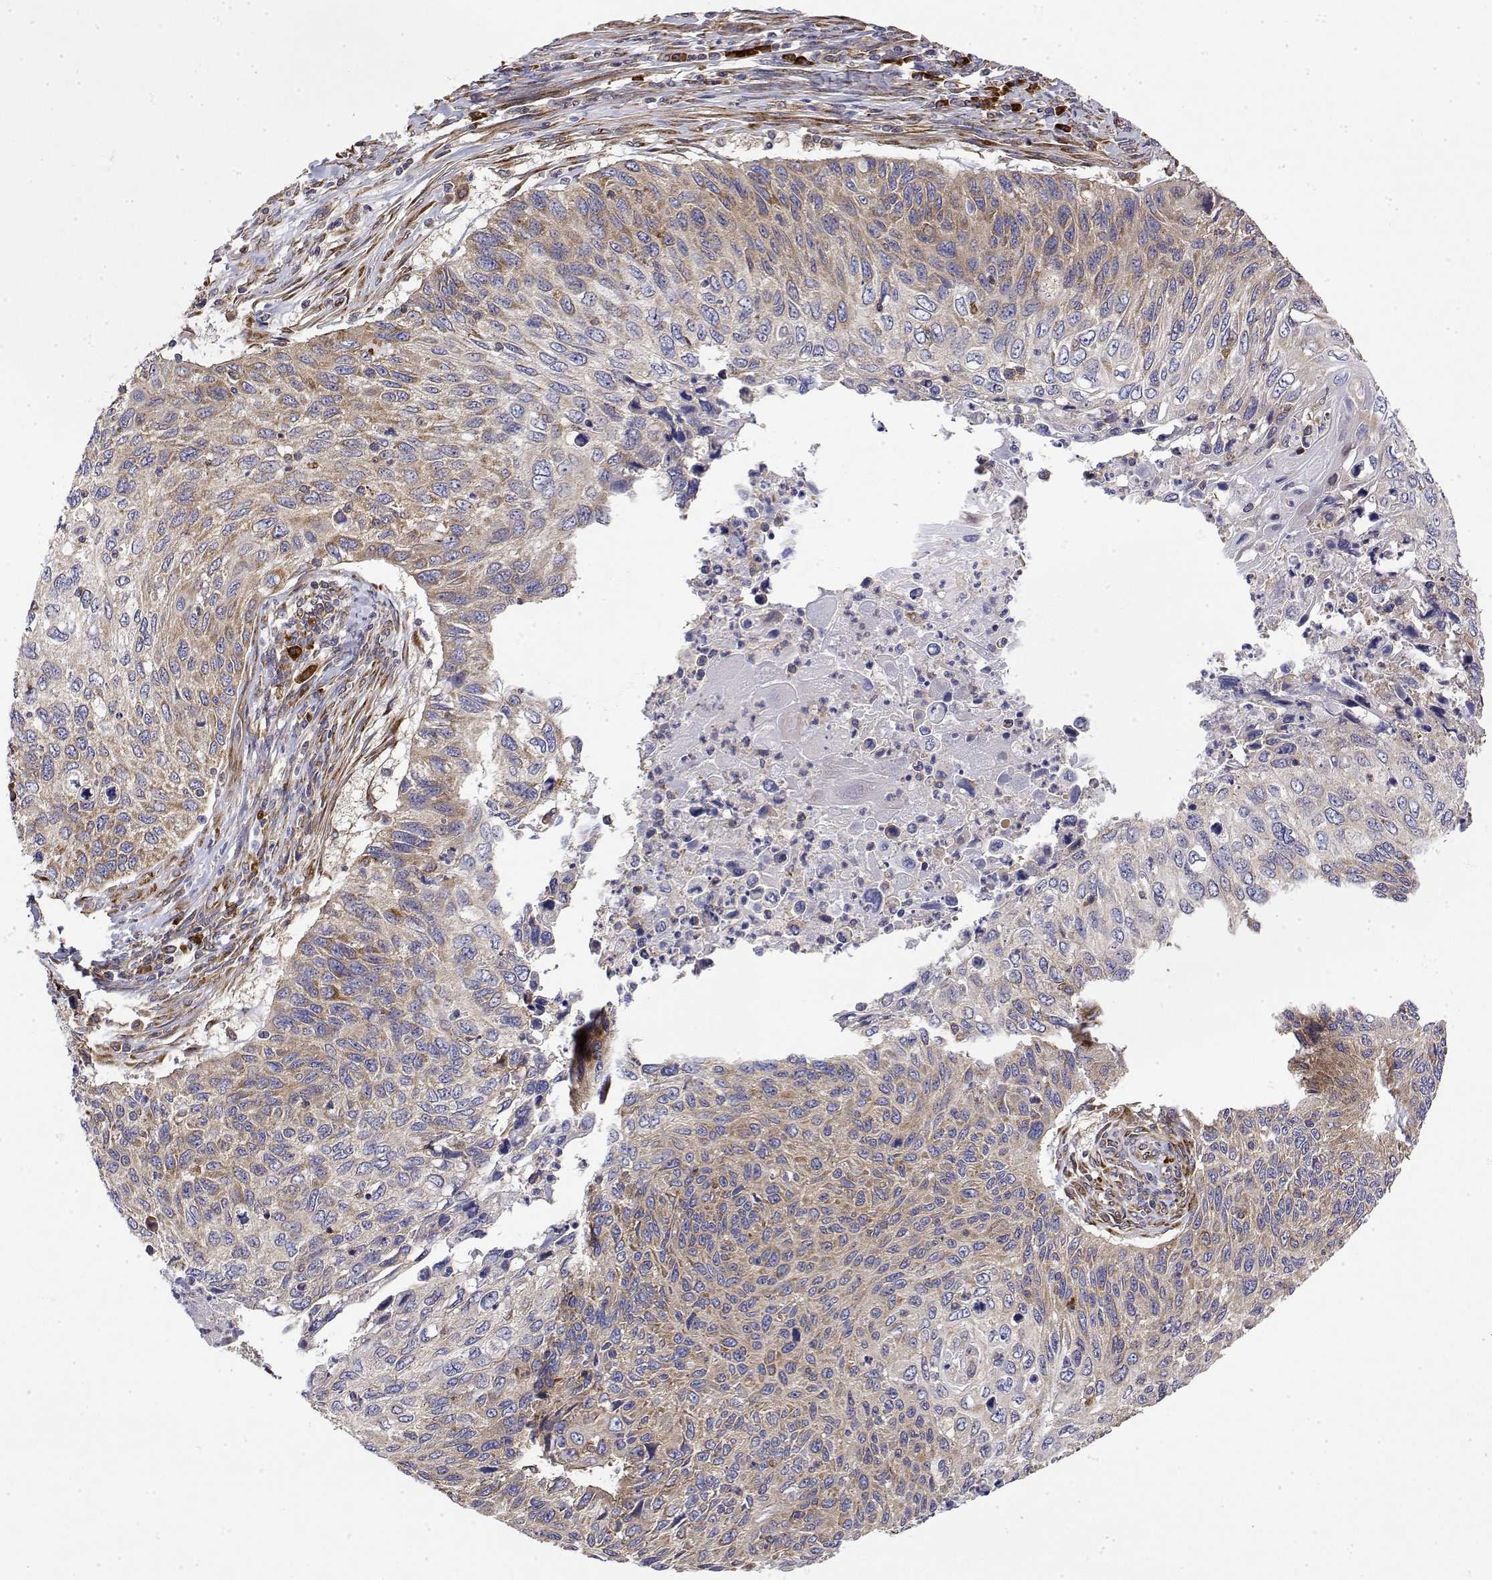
{"staining": {"intensity": "weak", "quantity": "25%-75%", "location": "cytoplasmic/membranous"}, "tissue": "cervical cancer", "cell_type": "Tumor cells", "image_type": "cancer", "snomed": [{"axis": "morphology", "description": "Squamous cell carcinoma, NOS"}, {"axis": "topography", "description": "Cervix"}], "caption": "Immunohistochemistry (IHC) histopathology image of neoplastic tissue: cervical cancer stained using immunohistochemistry demonstrates low levels of weak protein expression localized specifically in the cytoplasmic/membranous of tumor cells, appearing as a cytoplasmic/membranous brown color.", "gene": "EEF1G", "patient": {"sex": "female", "age": 70}}